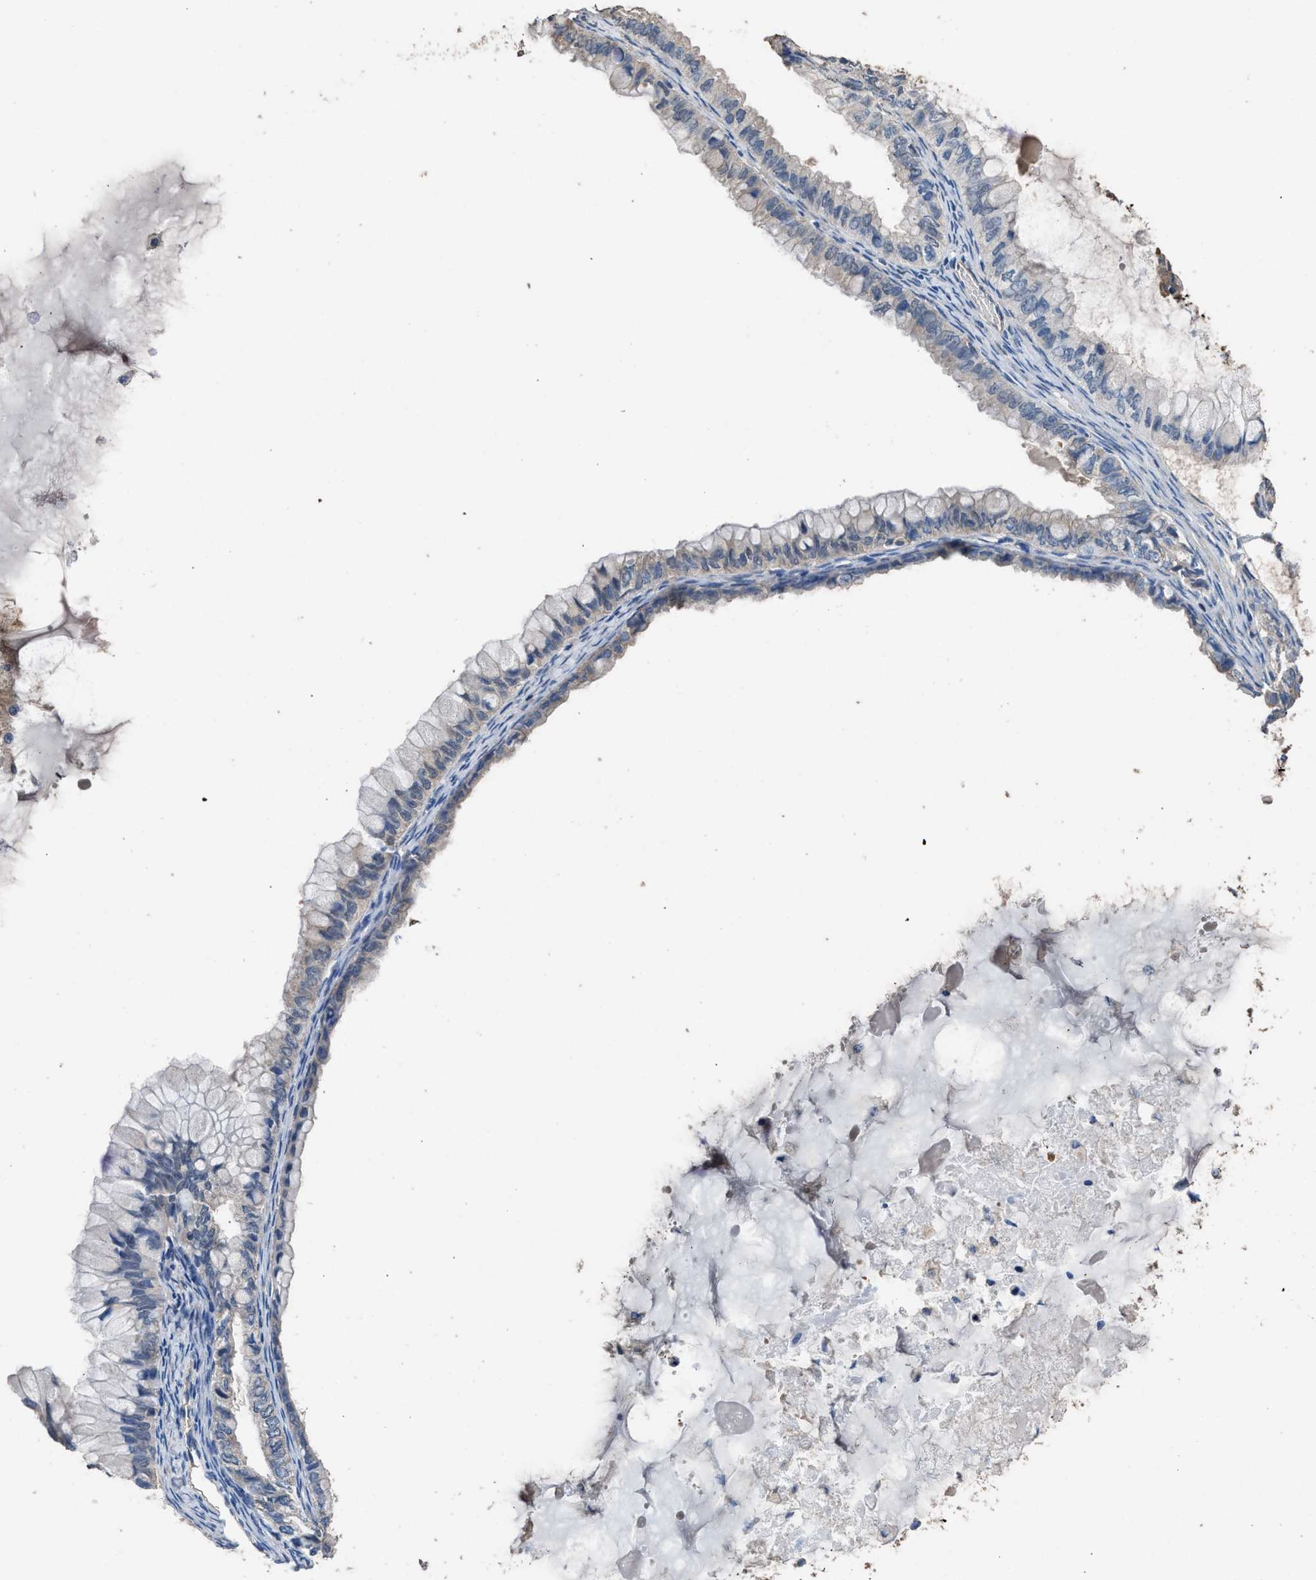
{"staining": {"intensity": "negative", "quantity": "none", "location": "none"}, "tissue": "ovarian cancer", "cell_type": "Tumor cells", "image_type": "cancer", "snomed": [{"axis": "morphology", "description": "Cystadenocarcinoma, mucinous, NOS"}, {"axis": "topography", "description": "Ovary"}], "caption": "Immunohistochemistry (IHC) micrograph of human ovarian mucinous cystadenocarcinoma stained for a protein (brown), which demonstrates no staining in tumor cells.", "gene": "ITSN1", "patient": {"sex": "female", "age": 80}}